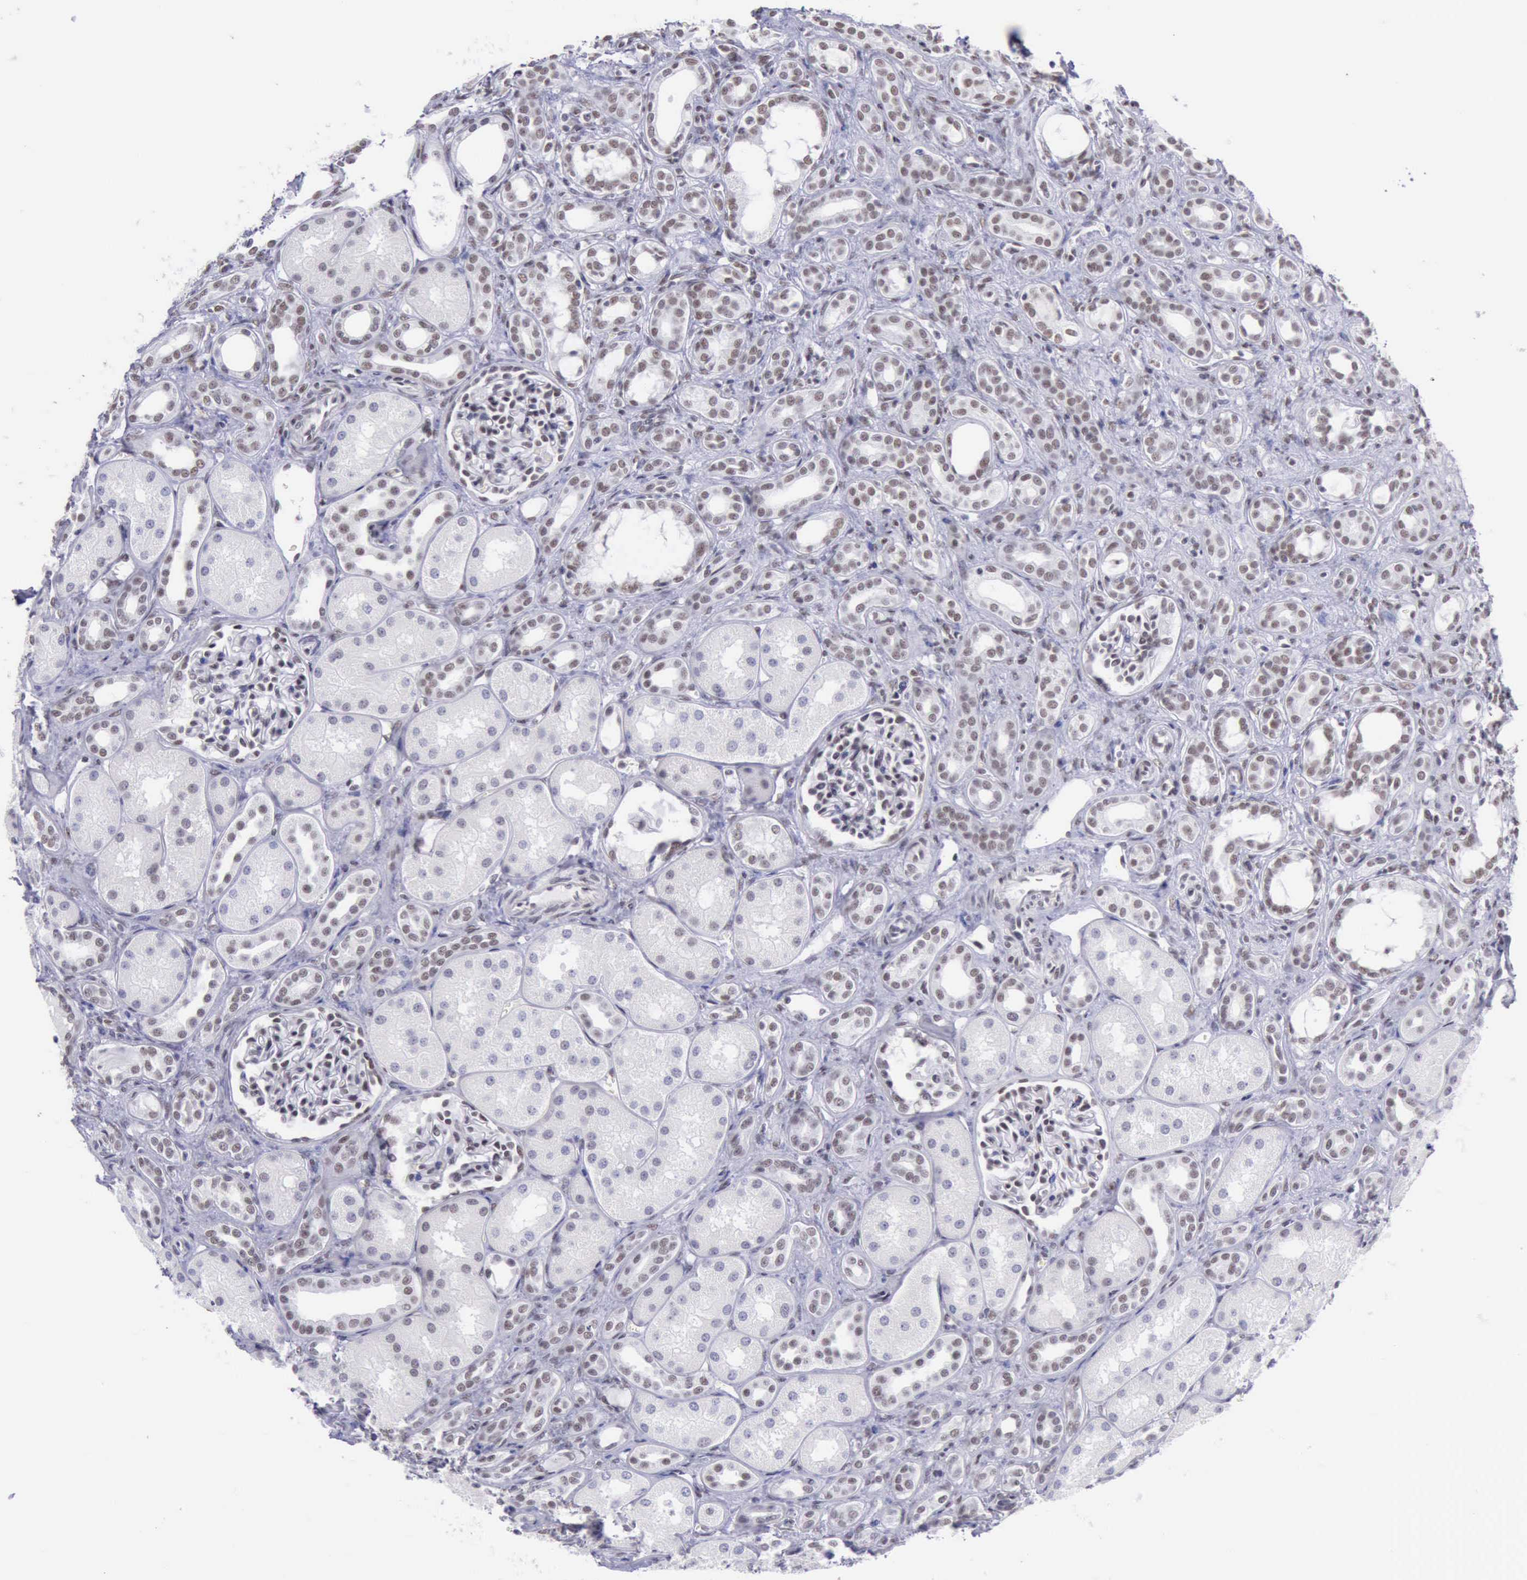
{"staining": {"intensity": "weak", "quantity": "<25%", "location": "nuclear"}, "tissue": "kidney", "cell_type": "Cells in glomeruli", "image_type": "normal", "snomed": [{"axis": "morphology", "description": "Normal tissue, NOS"}, {"axis": "topography", "description": "Kidney"}], "caption": "A micrograph of human kidney is negative for staining in cells in glomeruli. (Stains: DAB immunohistochemistry (IHC) with hematoxylin counter stain, Microscopy: brightfield microscopy at high magnification).", "gene": "EP300", "patient": {"sex": "male", "age": 7}}